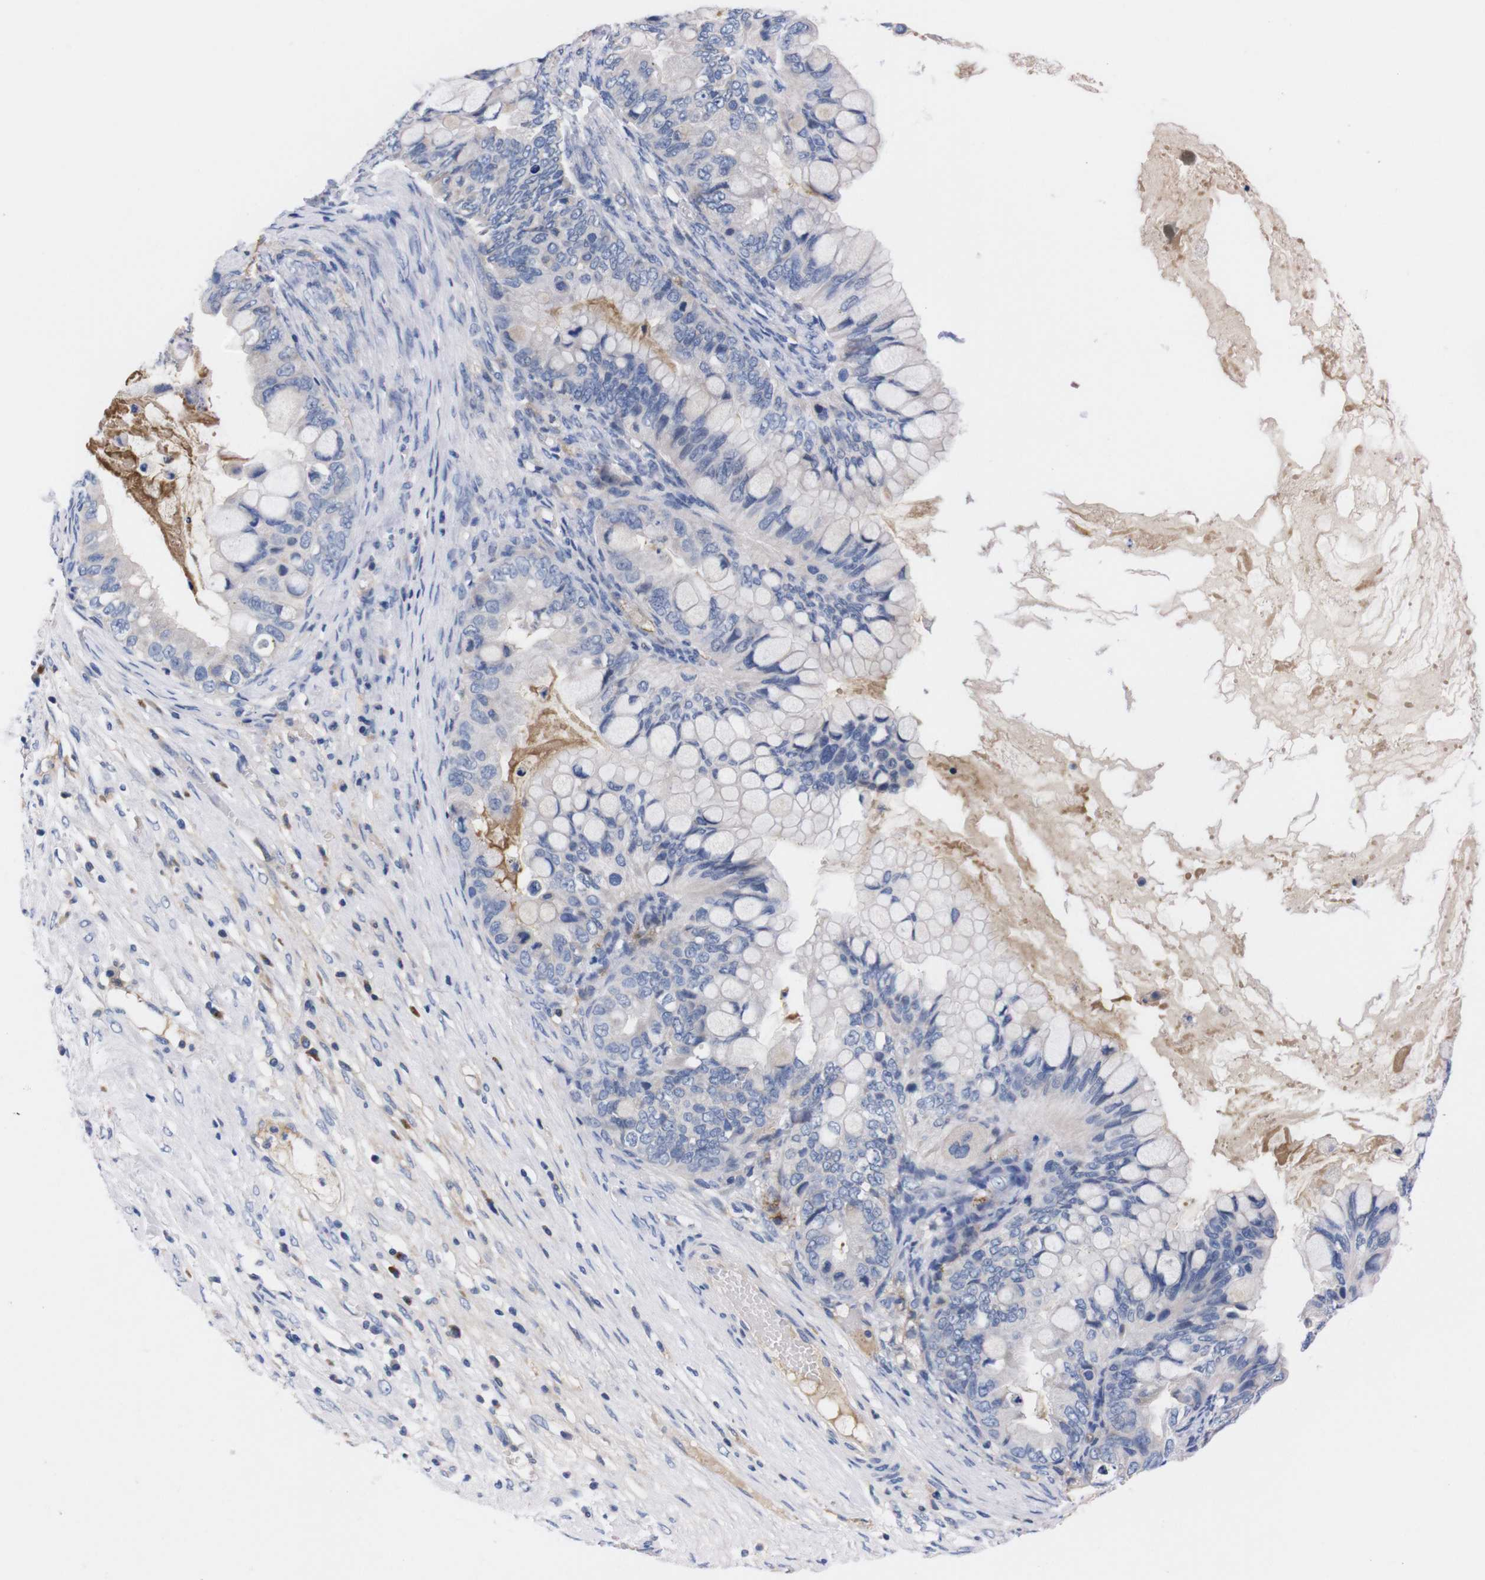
{"staining": {"intensity": "negative", "quantity": "none", "location": "none"}, "tissue": "ovarian cancer", "cell_type": "Tumor cells", "image_type": "cancer", "snomed": [{"axis": "morphology", "description": "Cystadenocarcinoma, mucinous, NOS"}, {"axis": "topography", "description": "Ovary"}], "caption": "Immunohistochemistry histopathology image of ovarian mucinous cystadenocarcinoma stained for a protein (brown), which demonstrates no staining in tumor cells.", "gene": "FAM210A", "patient": {"sex": "female", "age": 80}}